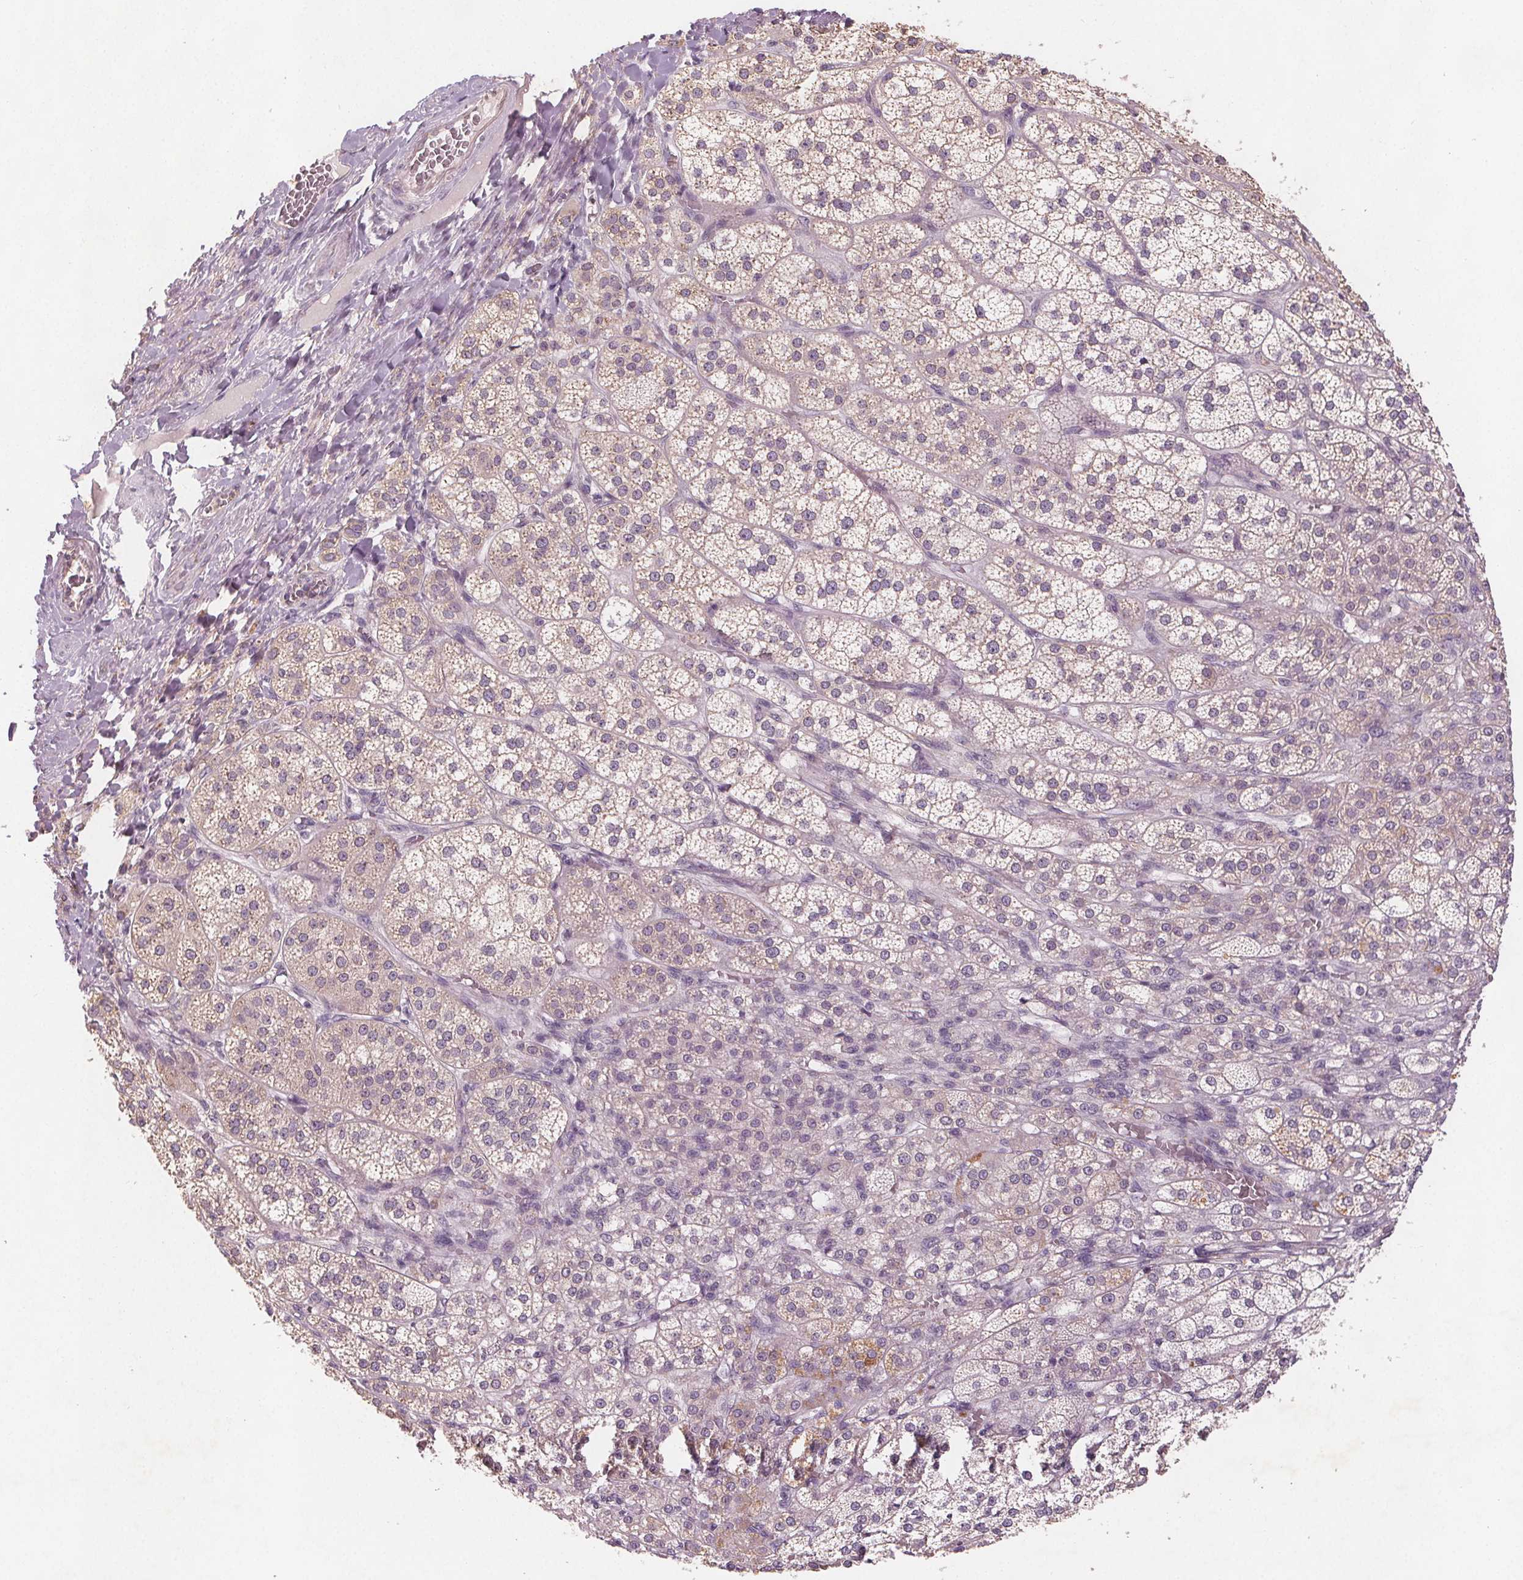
{"staining": {"intensity": "weak", "quantity": "25%-75%", "location": "cytoplasmic/membranous"}, "tissue": "adrenal gland", "cell_type": "Glandular cells", "image_type": "normal", "snomed": [{"axis": "morphology", "description": "Normal tissue, NOS"}, {"axis": "topography", "description": "Adrenal gland"}], "caption": "IHC micrograph of benign adrenal gland stained for a protein (brown), which demonstrates low levels of weak cytoplasmic/membranous staining in approximately 25%-75% of glandular cells.", "gene": "TMEM80", "patient": {"sex": "female", "age": 60}}